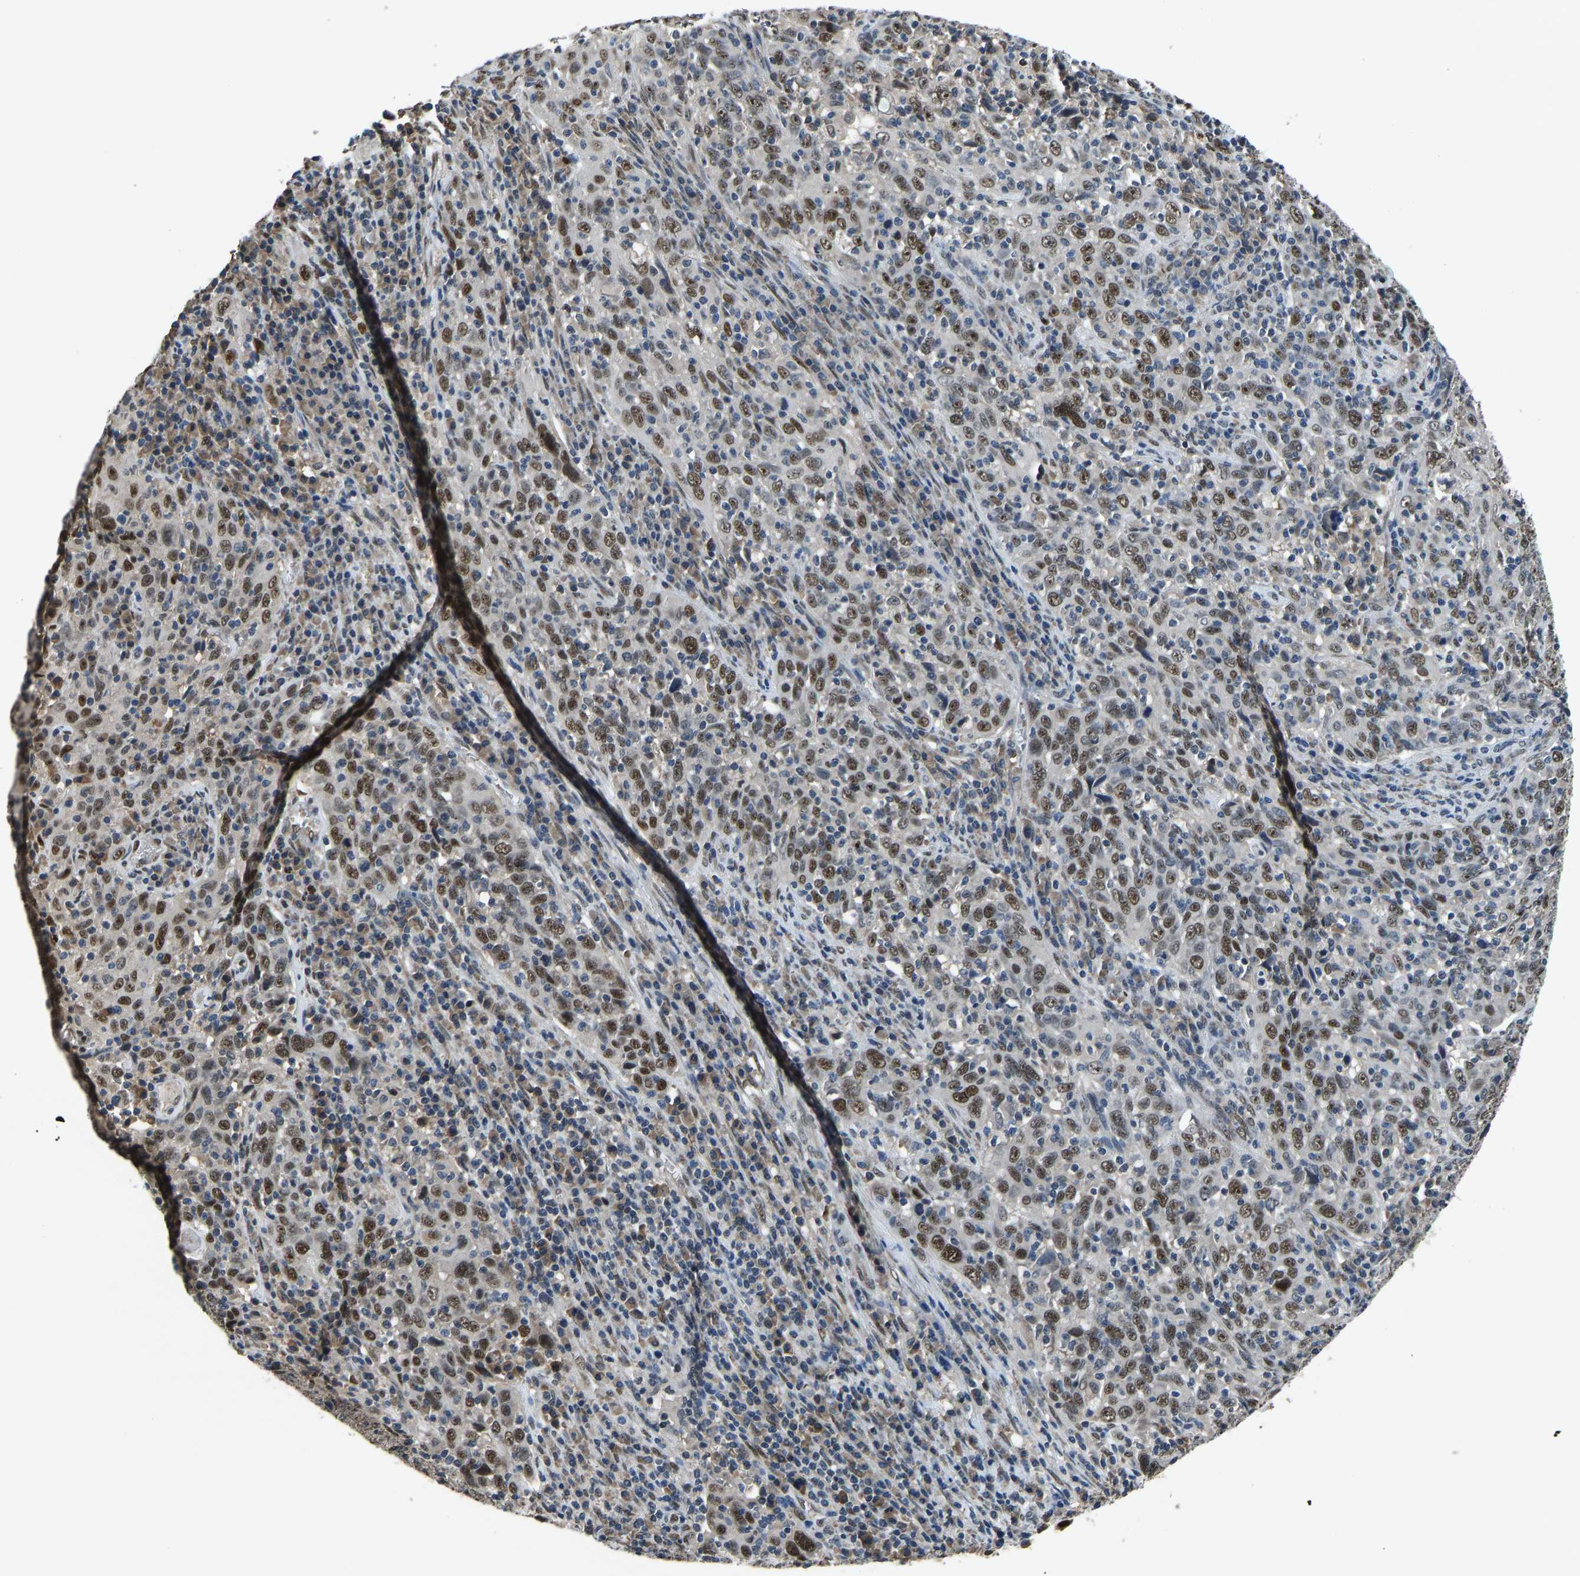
{"staining": {"intensity": "moderate", "quantity": ">75%", "location": "nuclear"}, "tissue": "cervical cancer", "cell_type": "Tumor cells", "image_type": "cancer", "snomed": [{"axis": "morphology", "description": "Squamous cell carcinoma, NOS"}, {"axis": "topography", "description": "Cervix"}], "caption": "Tumor cells demonstrate medium levels of moderate nuclear staining in about >75% of cells in squamous cell carcinoma (cervical). (Brightfield microscopy of DAB IHC at high magnification).", "gene": "FOS", "patient": {"sex": "female", "age": 46}}